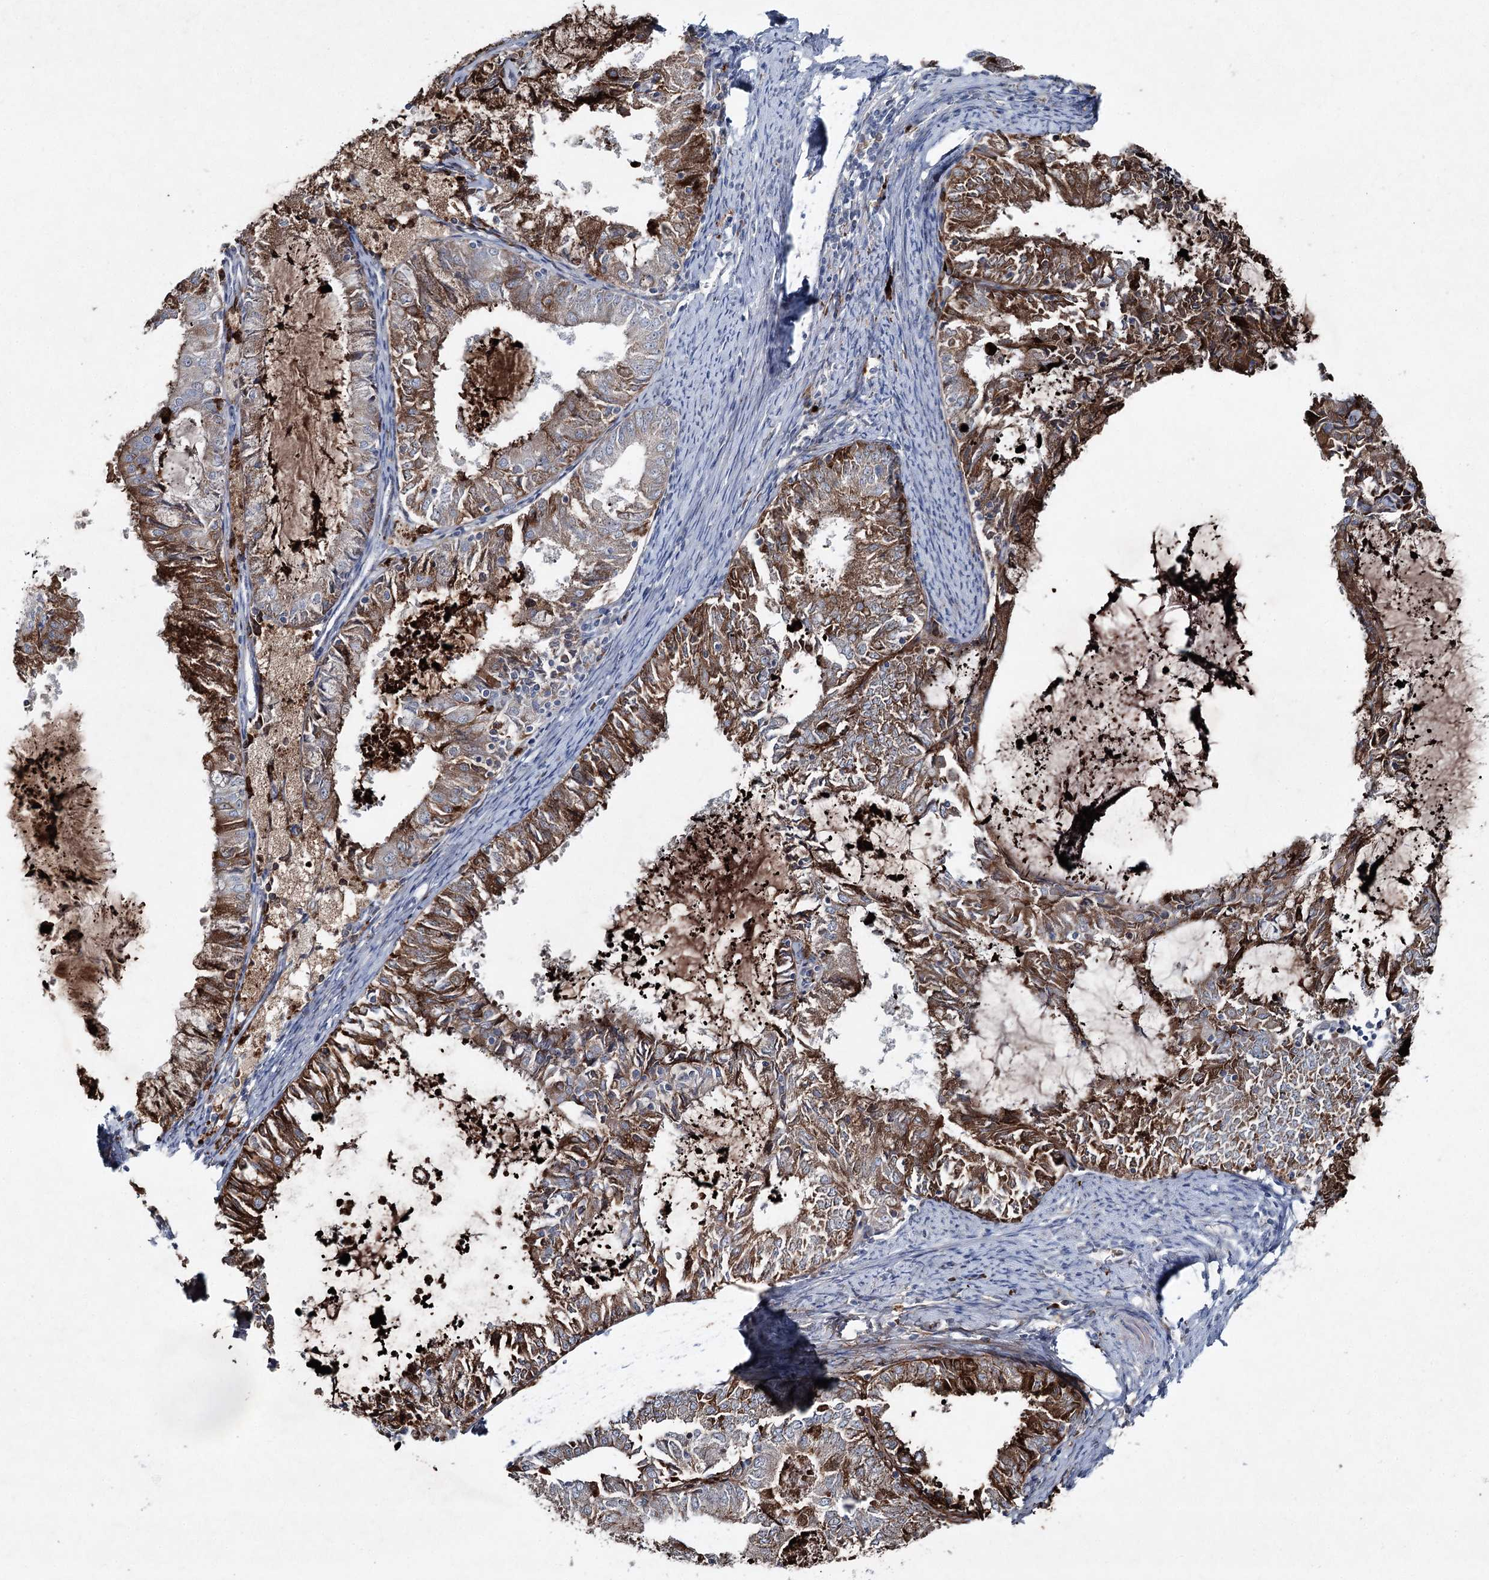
{"staining": {"intensity": "moderate", "quantity": ">75%", "location": "cytoplasmic/membranous"}, "tissue": "endometrial cancer", "cell_type": "Tumor cells", "image_type": "cancer", "snomed": [{"axis": "morphology", "description": "Adenocarcinoma, NOS"}, {"axis": "topography", "description": "Endometrium"}], "caption": "An immunohistochemistry (IHC) histopathology image of neoplastic tissue is shown. Protein staining in brown labels moderate cytoplasmic/membranous positivity in endometrial cancer within tumor cells.", "gene": "PLA2G12A", "patient": {"sex": "female", "age": 57}}